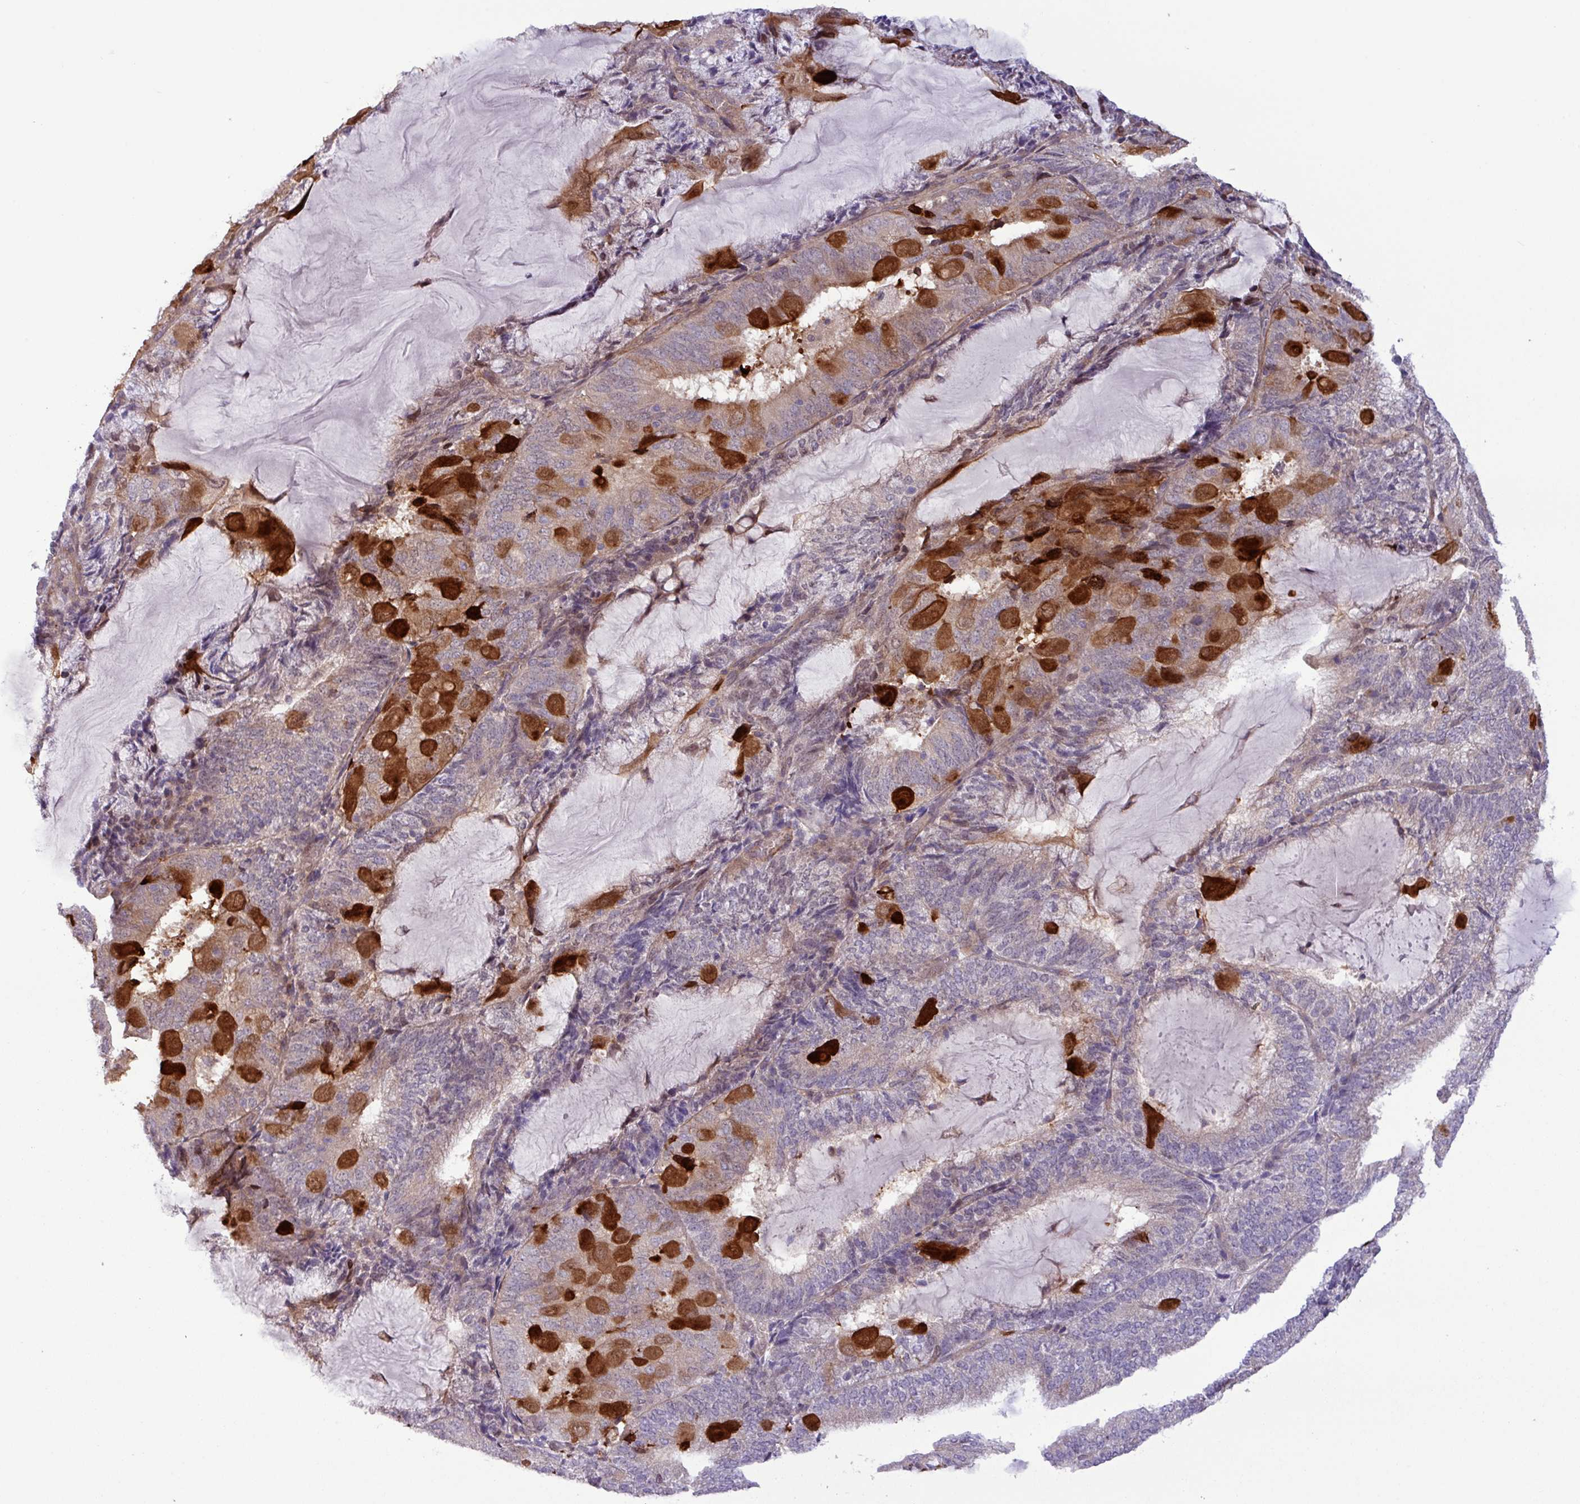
{"staining": {"intensity": "strong", "quantity": "<25%", "location": "cytoplasmic/membranous"}, "tissue": "endometrial cancer", "cell_type": "Tumor cells", "image_type": "cancer", "snomed": [{"axis": "morphology", "description": "Adenocarcinoma, NOS"}, {"axis": "topography", "description": "Endometrium"}], "caption": "Protein staining shows strong cytoplasmic/membranous staining in about <25% of tumor cells in endometrial adenocarcinoma.", "gene": "CNTRL", "patient": {"sex": "female", "age": 81}}